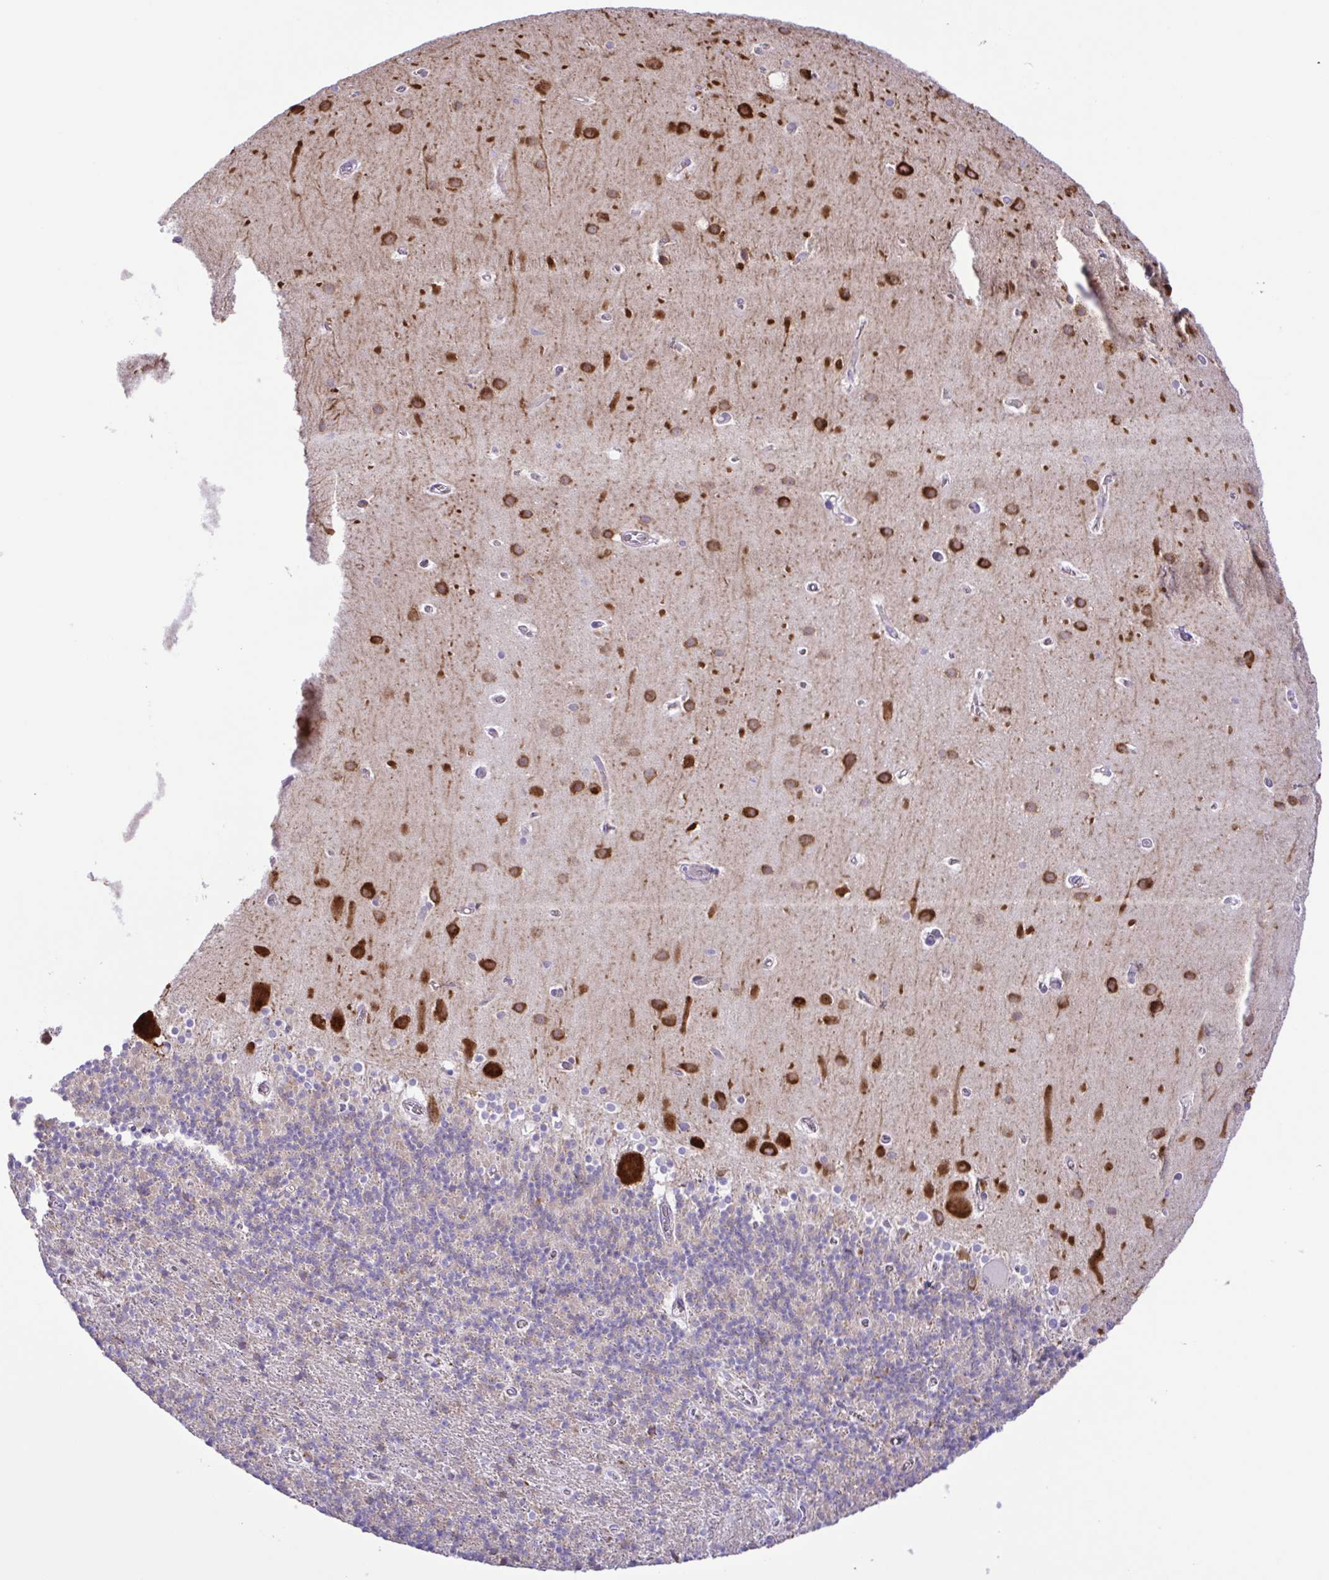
{"staining": {"intensity": "negative", "quantity": "none", "location": "none"}, "tissue": "cerebellum", "cell_type": "Cells in granular layer", "image_type": "normal", "snomed": [{"axis": "morphology", "description": "Normal tissue, NOS"}, {"axis": "topography", "description": "Cerebellum"}], "caption": "Unremarkable cerebellum was stained to show a protein in brown. There is no significant expression in cells in granular layer. The staining is performed using DAB brown chromogen with nuclei counter-stained in using hematoxylin.", "gene": "FLT1", "patient": {"sex": "male", "age": 70}}